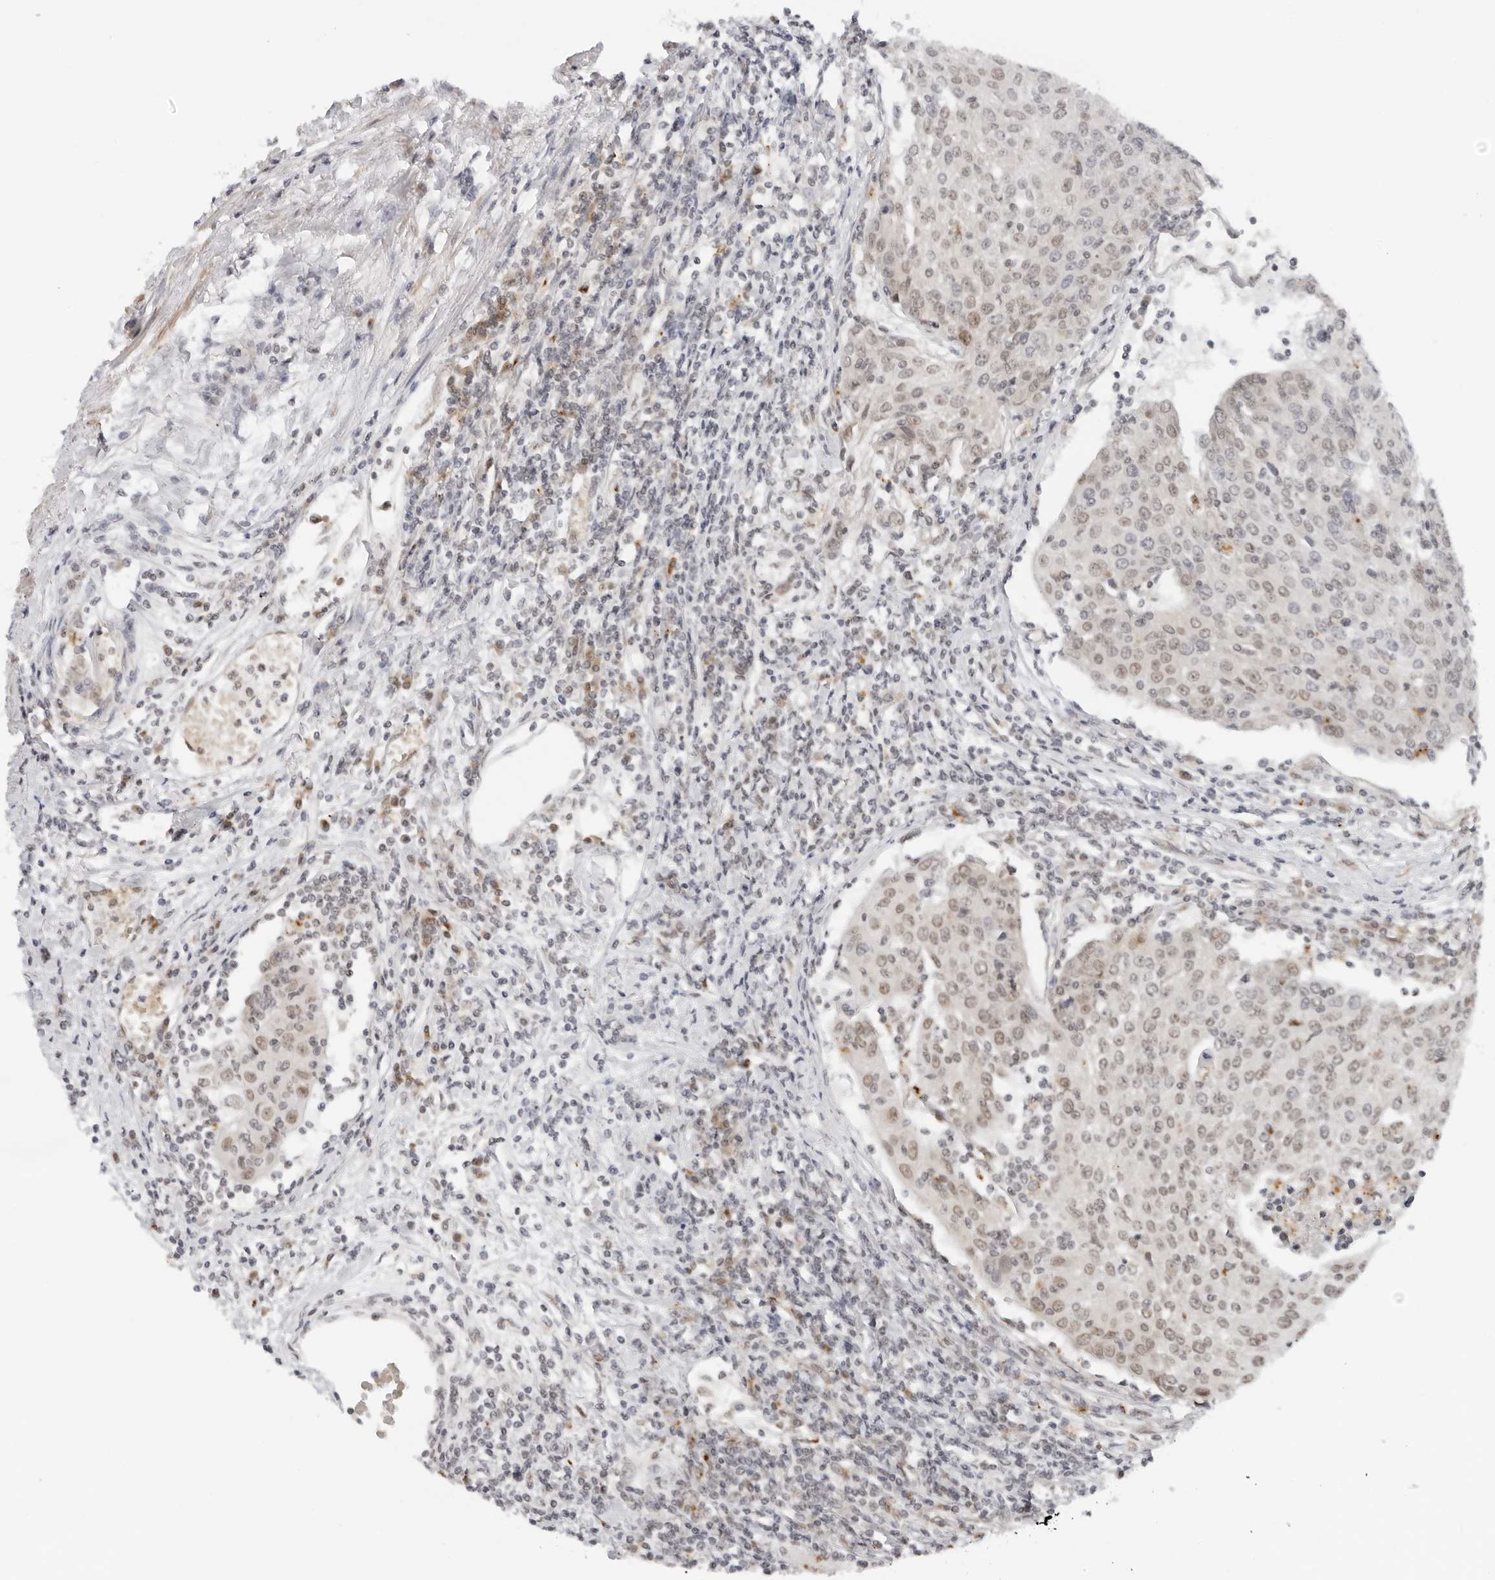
{"staining": {"intensity": "moderate", "quantity": "<25%", "location": "nuclear"}, "tissue": "urothelial cancer", "cell_type": "Tumor cells", "image_type": "cancer", "snomed": [{"axis": "morphology", "description": "Urothelial carcinoma, High grade"}, {"axis": "topography", "description": "Urinary bladder"}], "caption": "IHC (DAB (3,3'-diaminobenzidine)) staining of urothelial cancer demonstrates moderate nuclear protein positivity in about <25% of tumor cells.", "gene": "TOX4", "patient": {"sex": "female", "age": 85}}